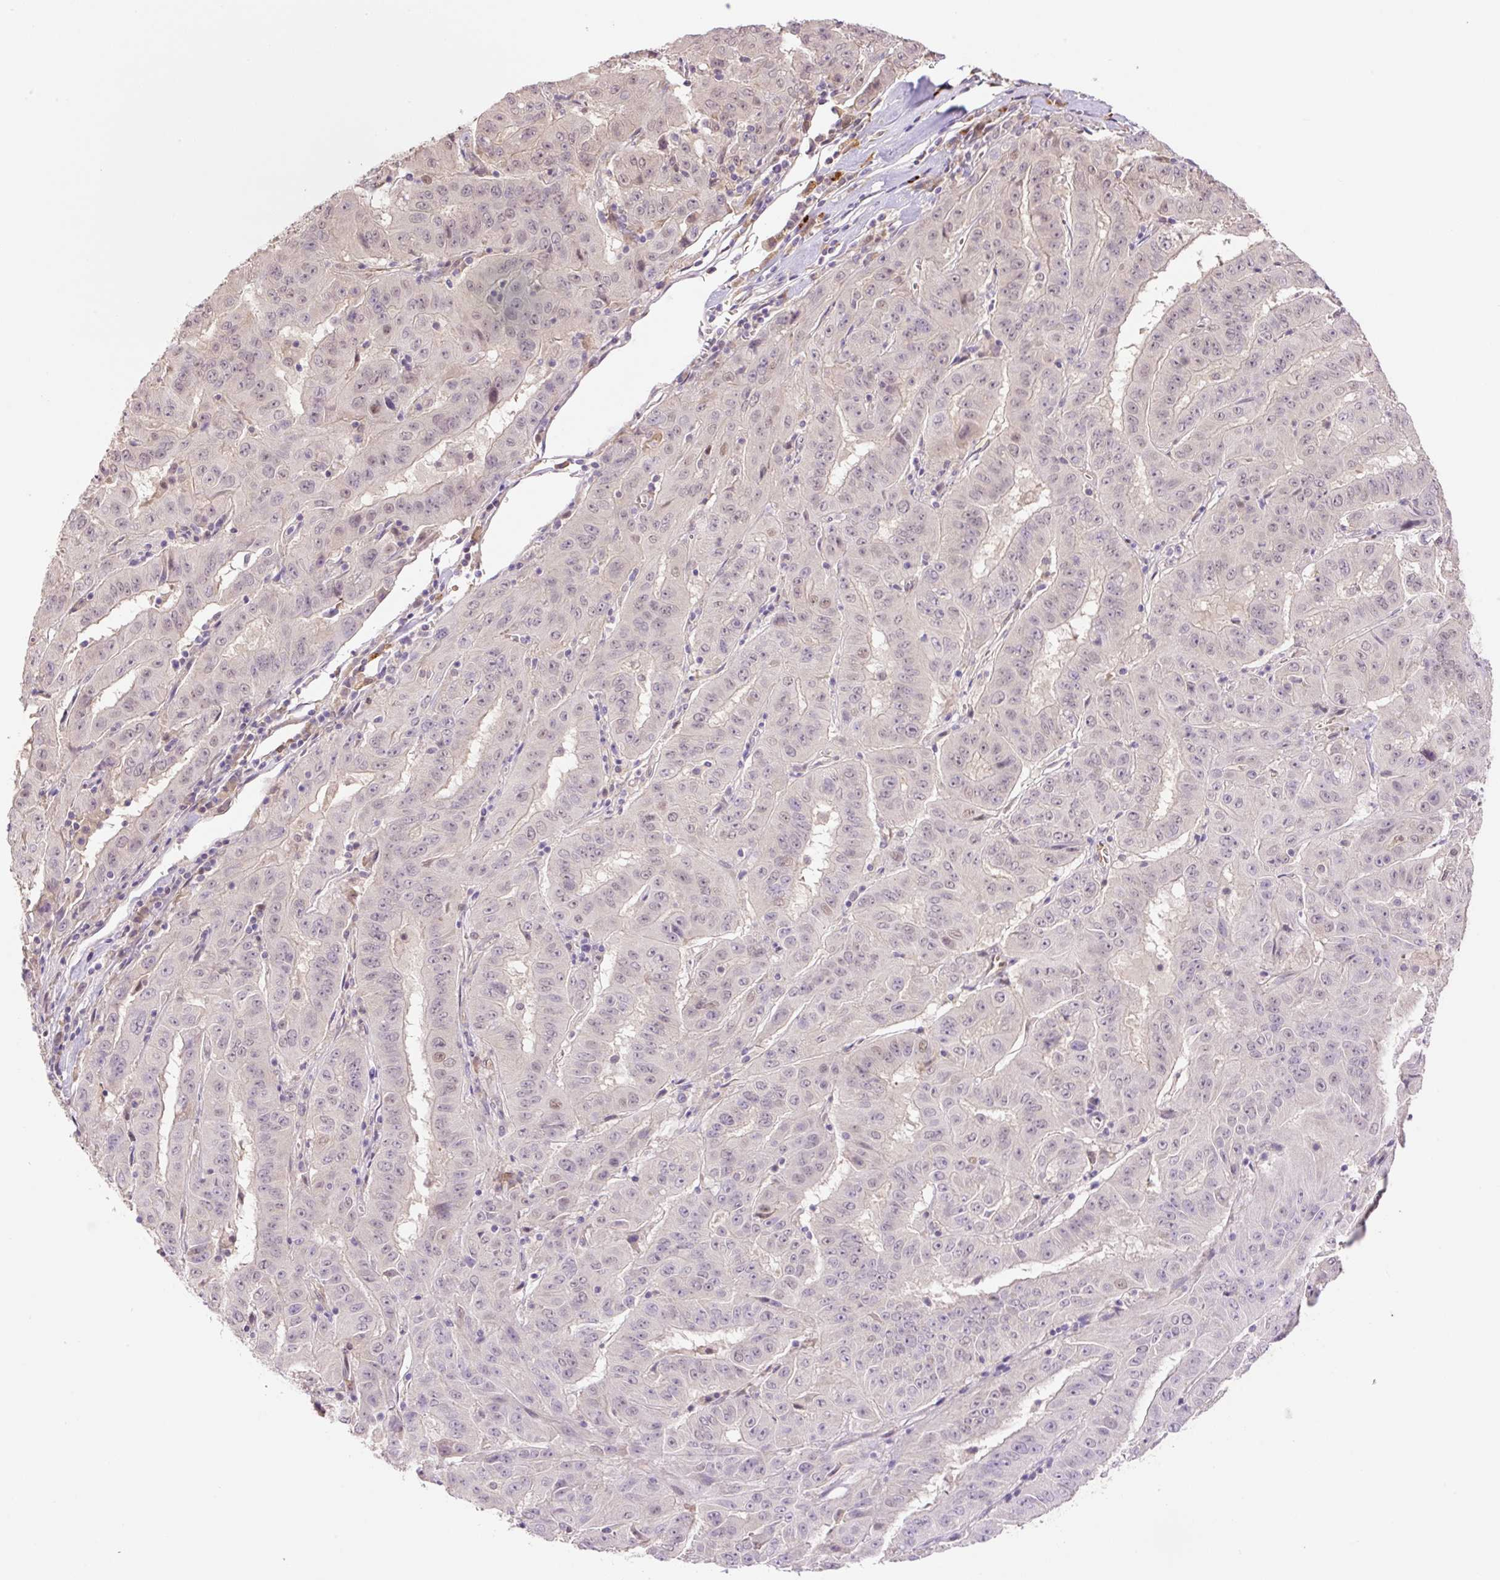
{"staining": {"intensity": "negative", "quantity": "none", "location": "none"}, "tissue": "pancreatic cancer", "cell_type": "Tumor cells", "image_type": "cancer", "snomed": [{"axis": "morphology", "description": "Adenocarcinoma, NOS"}, {"axis": "topography", "description": "Pancreas"}], "caption": "DAB (3,3'-diaminobenzidine) immunohistochemical staining of adenocarcinoma (pancreatic) demonstrates no significant staining in tumor cells.", "gene": "HABP4", "patient": {"sex": "male", "age": 63}}